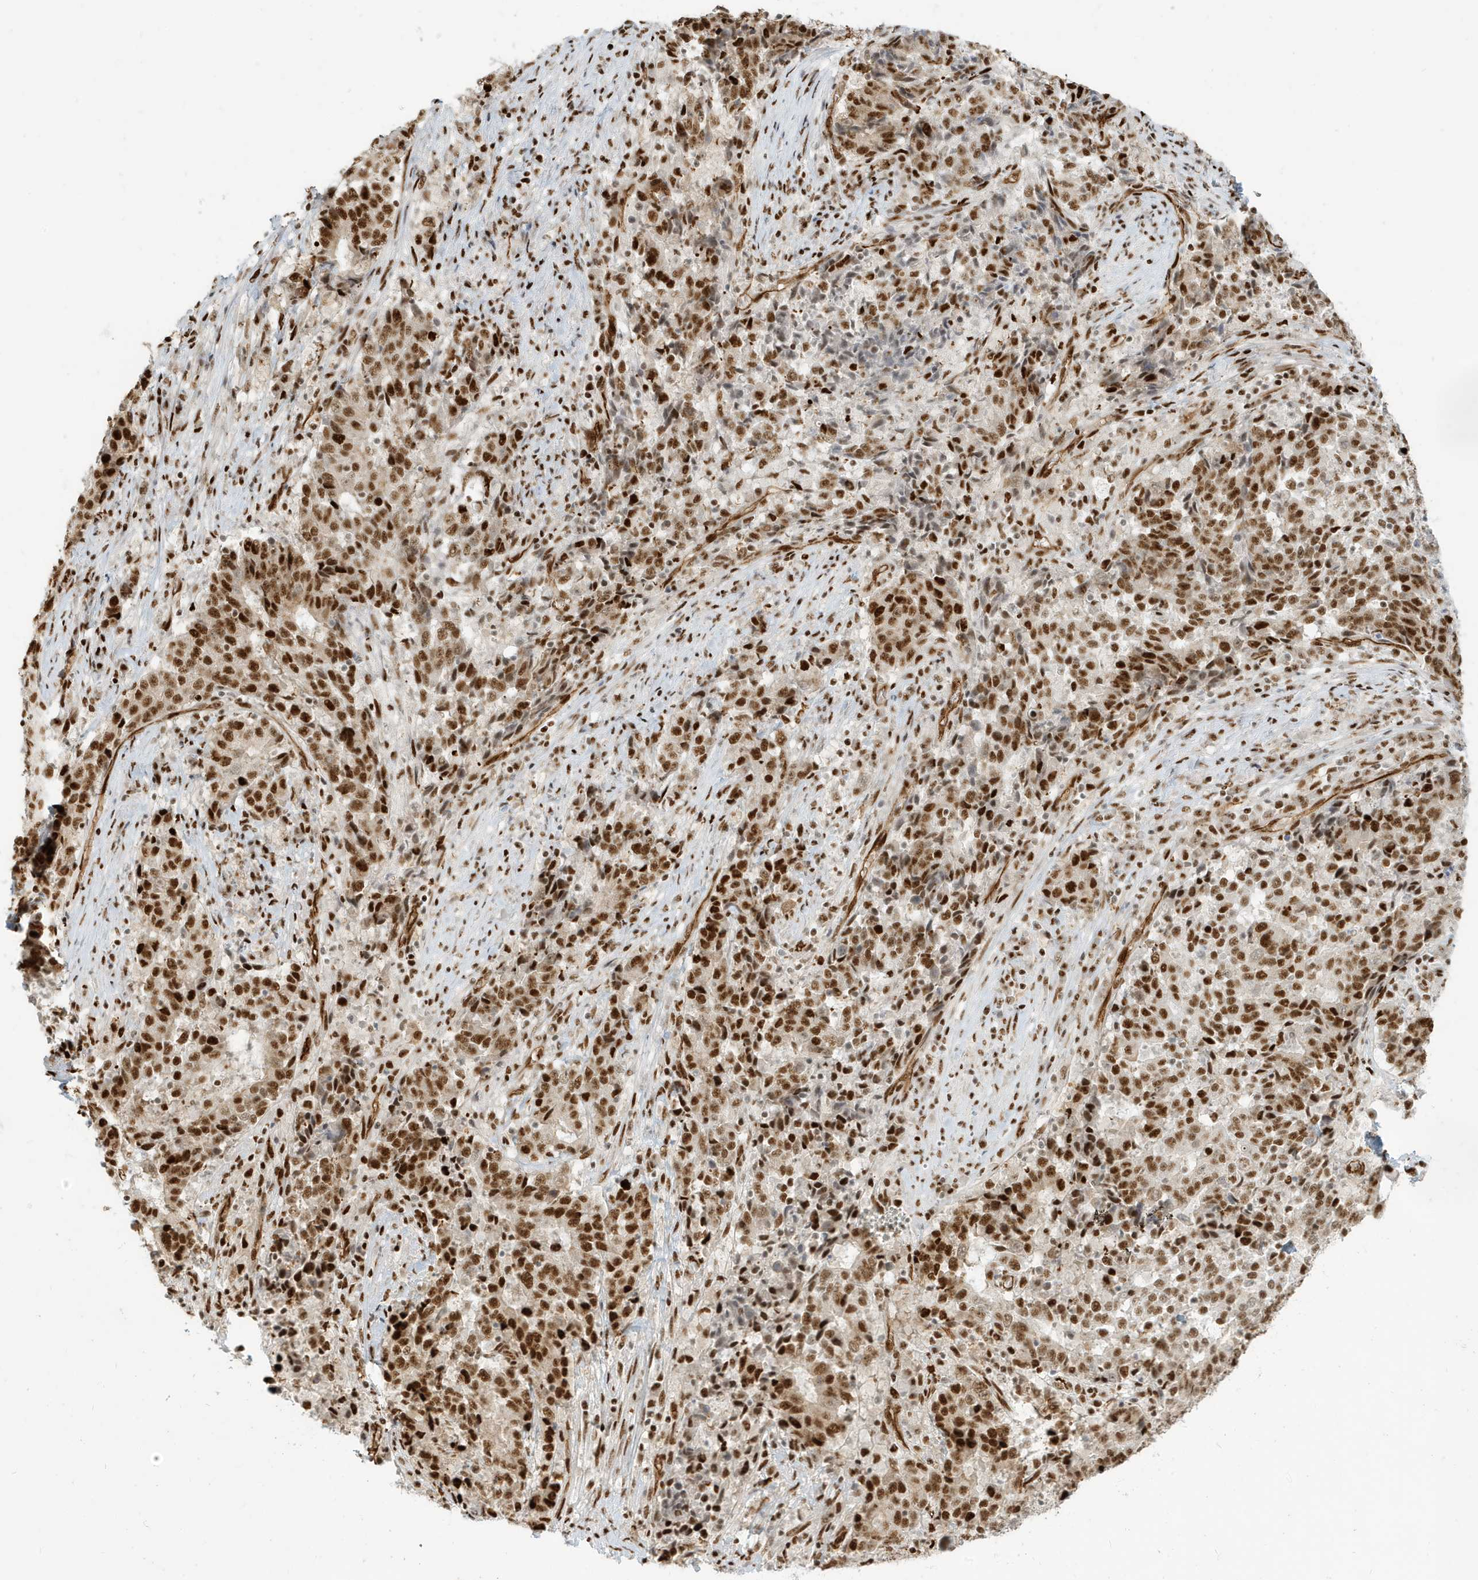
{"staining": {"intensity": "strong", "quantity": ">75%", "location": "nuclear"}, "tissue": "stomach cancer", "cell_type": "Tumor cells", "image_type": "cancer", "snomed": [{"axis": "morphology", "description": "Adenocarcinoma, NOS"}, {"axis": "topography", "description": "Stomach"}], "caption": "A histopathology image showing strong nuclear positivity in about >75% of tumor cells in stomach cancer, as visualized by brown immunohistochemical staining.", "gene": "CKS2", "patient": {"sex": "male", "age": 59}}